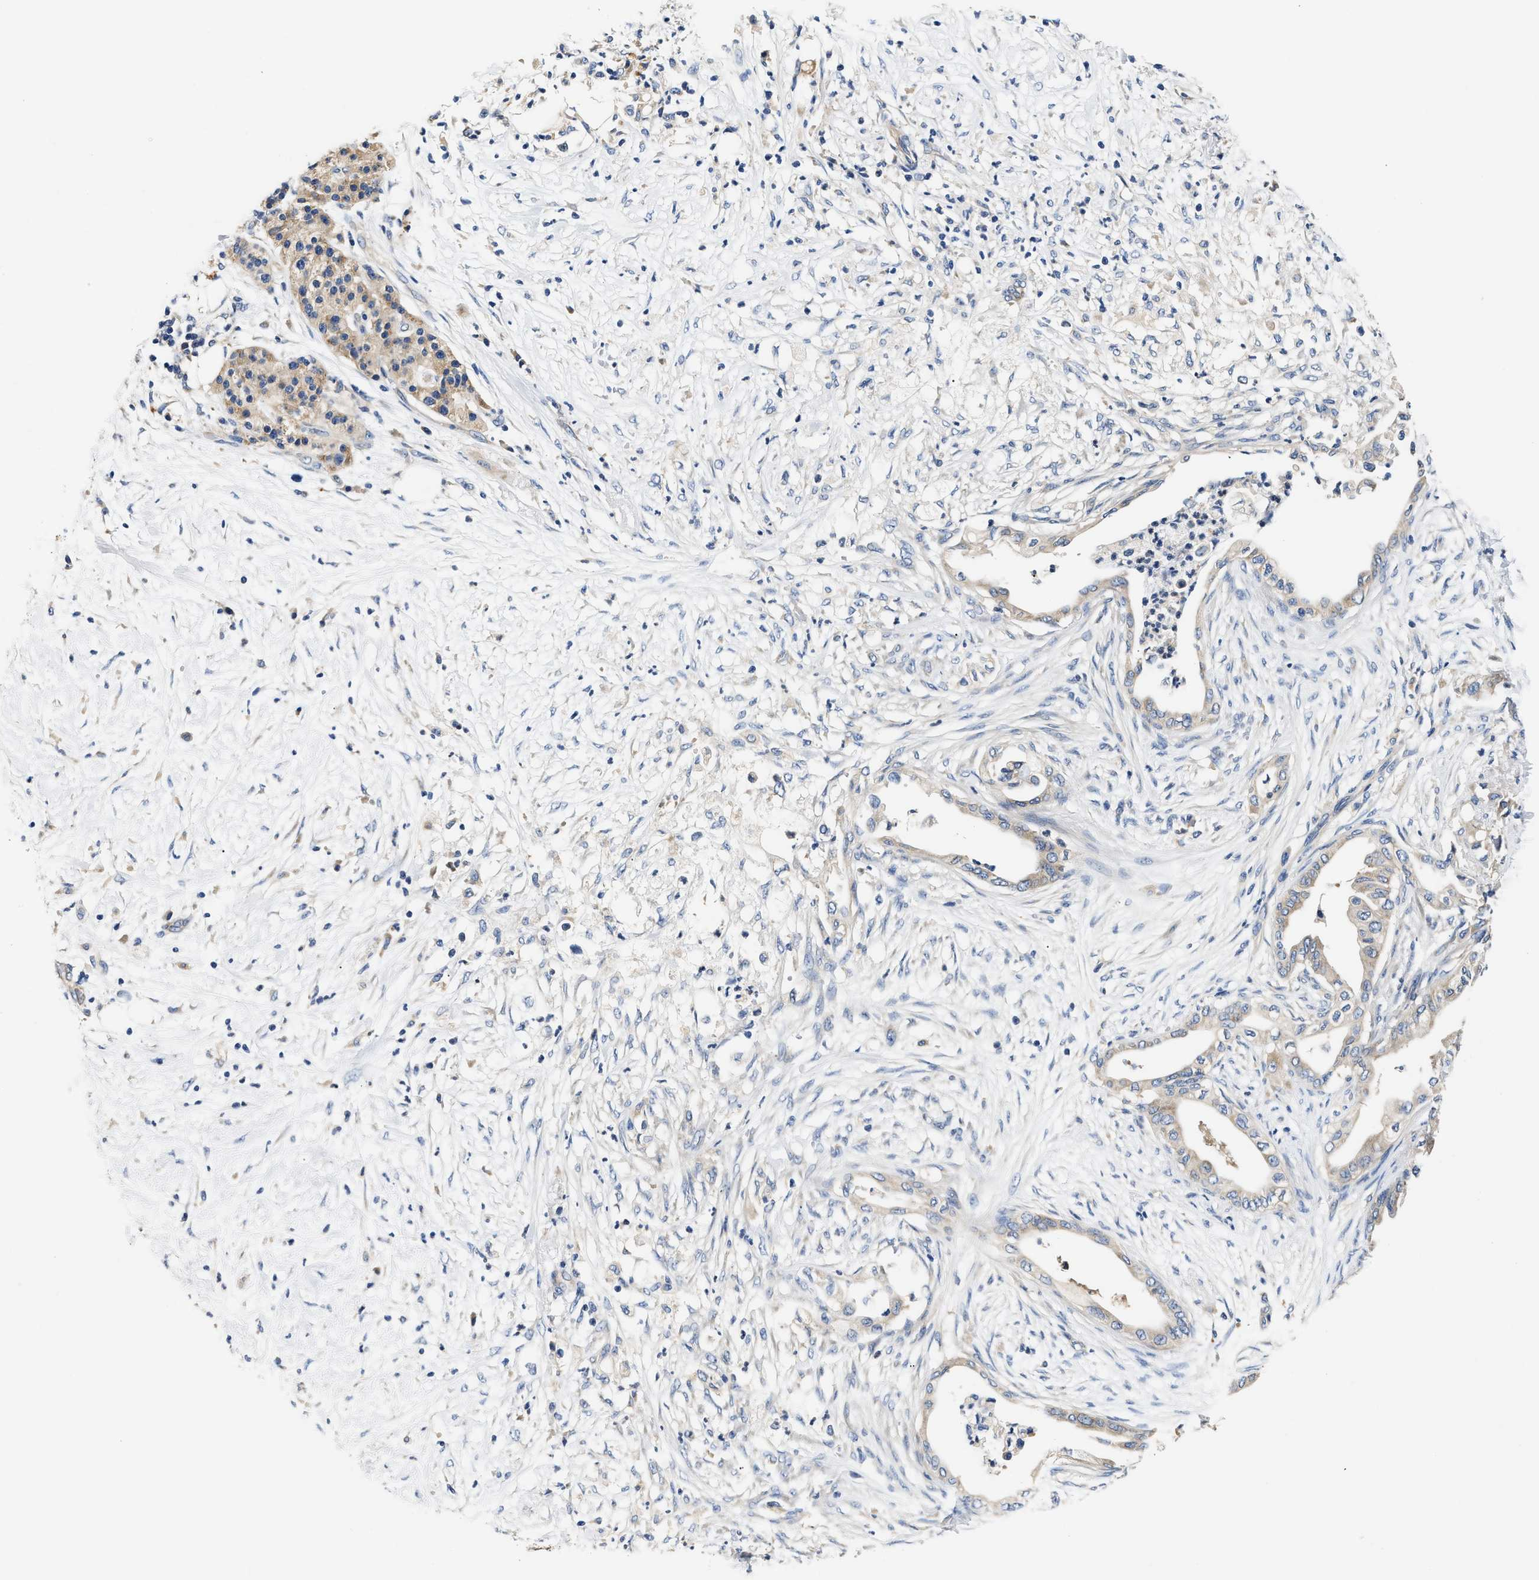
{"staining": {"intensity": "weak", "quantity": "25%-75%", "location": "cytoplasmic/membranous"}, "tissue": "pancreatic cancer", "cell_type": "Tumor cells", "image_type": "cancer", "snomed": [{"axis": "morphology", "description": "Normal tissue, NOS"}, {"axis": "morphology", "description": "Adenocarcinoma, NOS"}, {"axis": "topography", "description": "Pancreas"}, {"axis": "topography", "description": "Duodenum"}], "caption": "Immunohistochemical staining of adenocarcinoma (pancreatic) exhibits low levels of weak cytoplasmic/membranous protein positivity in approximately 25%-75% of tumor cells.", "gene": "FAM185A", "patient": {"sex": "female", "age": 60}}